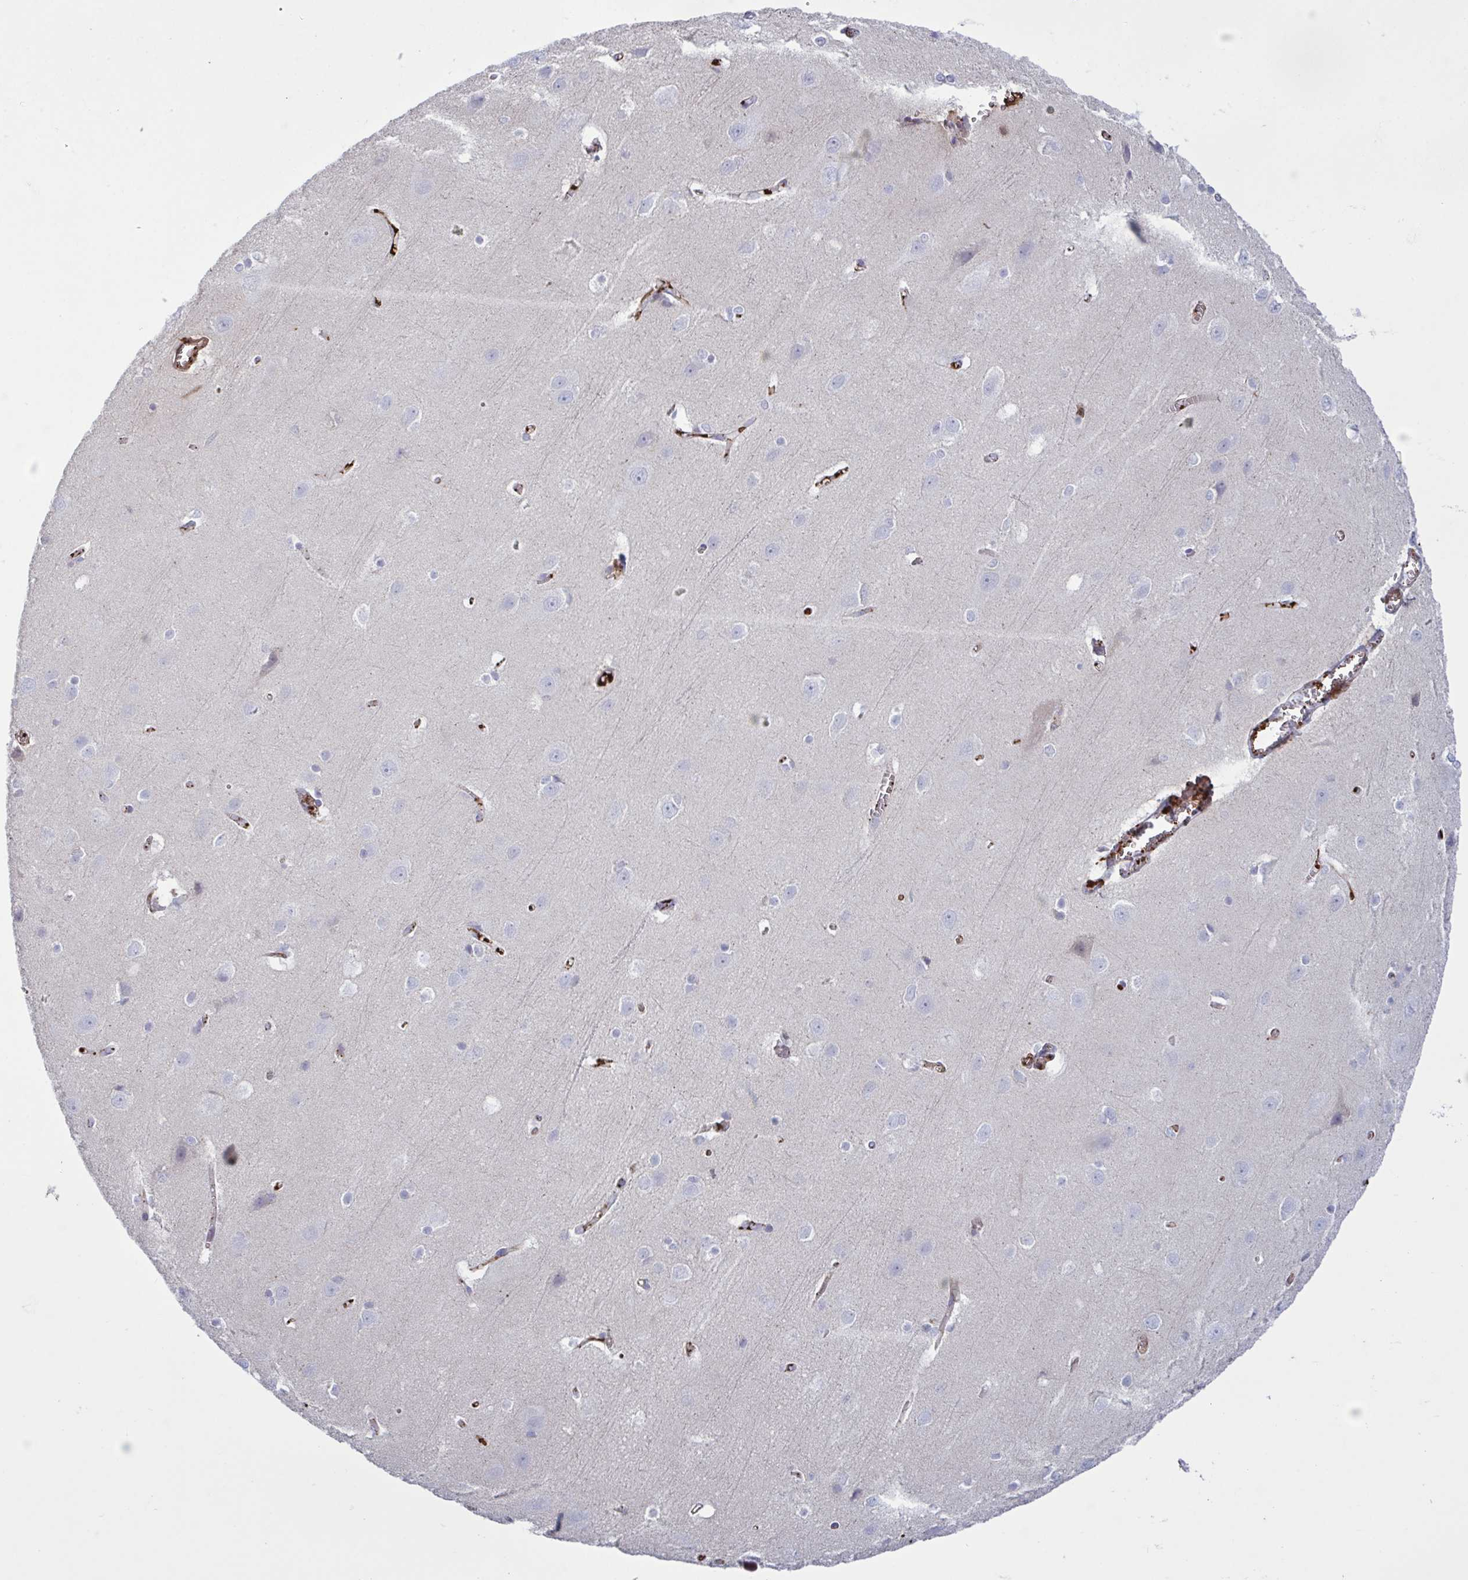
{"staining": {"intensity": "strong", "quantity": "<25%", "location": "cytoplasmic/membranous"}, "tissue": "cerebral cortex", "cell_type": "Endothelial cells", "image_type": "normal", "snomed": [{"axis": "morphology", "description": "Normal tissue, NOS"}, {"axis": "topography", "description": "Cerebral cortex"}], "caption": "High-power microscopy captured an immunohistochemistry (IHC) micrograph of benign cerebral cortex, revealing strong cytoplasmic/membranous staining in about <25% of endothelial cells.", "gene": "IL1R1", "patient": {"sex": "male", "age": 37}}